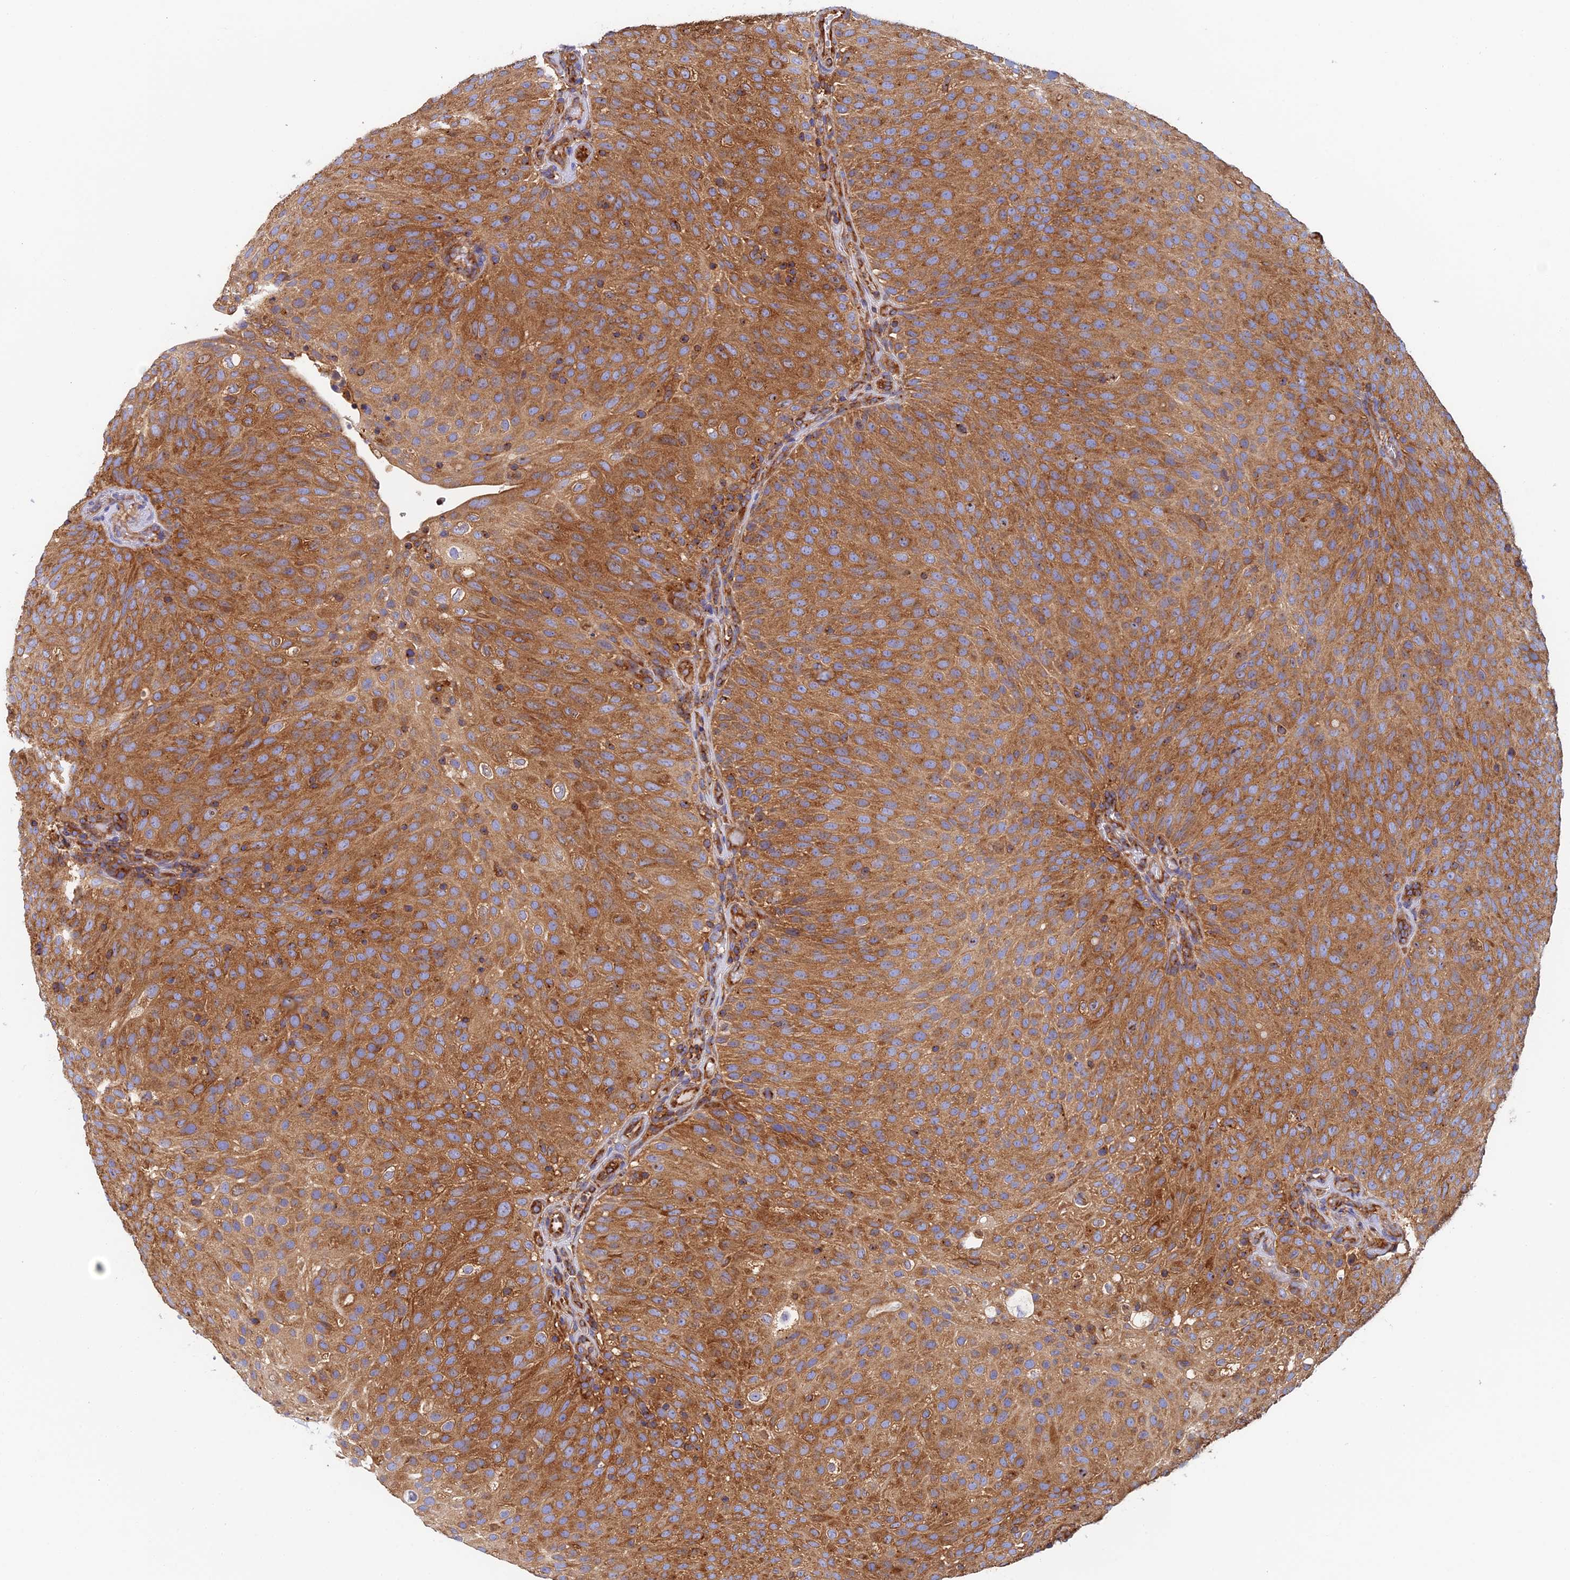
{"staining": {"intensity": "moderate", "quantity": ">75%", "location": "cytoplasmic/membranous"}, "tissue": "urothelial cancer", "cell_type": "Tumor cells", "image_type": "cancer", "snomed": [{"axis": "morphology", "description": "Urothelial carcinoma, Low grade"}, {"axis": "topography", "description": "Urinary bladder"}], "caption": "Urothelial cancer stained with IHC demonstrates moderate cytoplasmic/membranous expression in about >75% of tumor cells.", "gene": "DCTN2", "patient": {"sex": "male", "age": 78}}